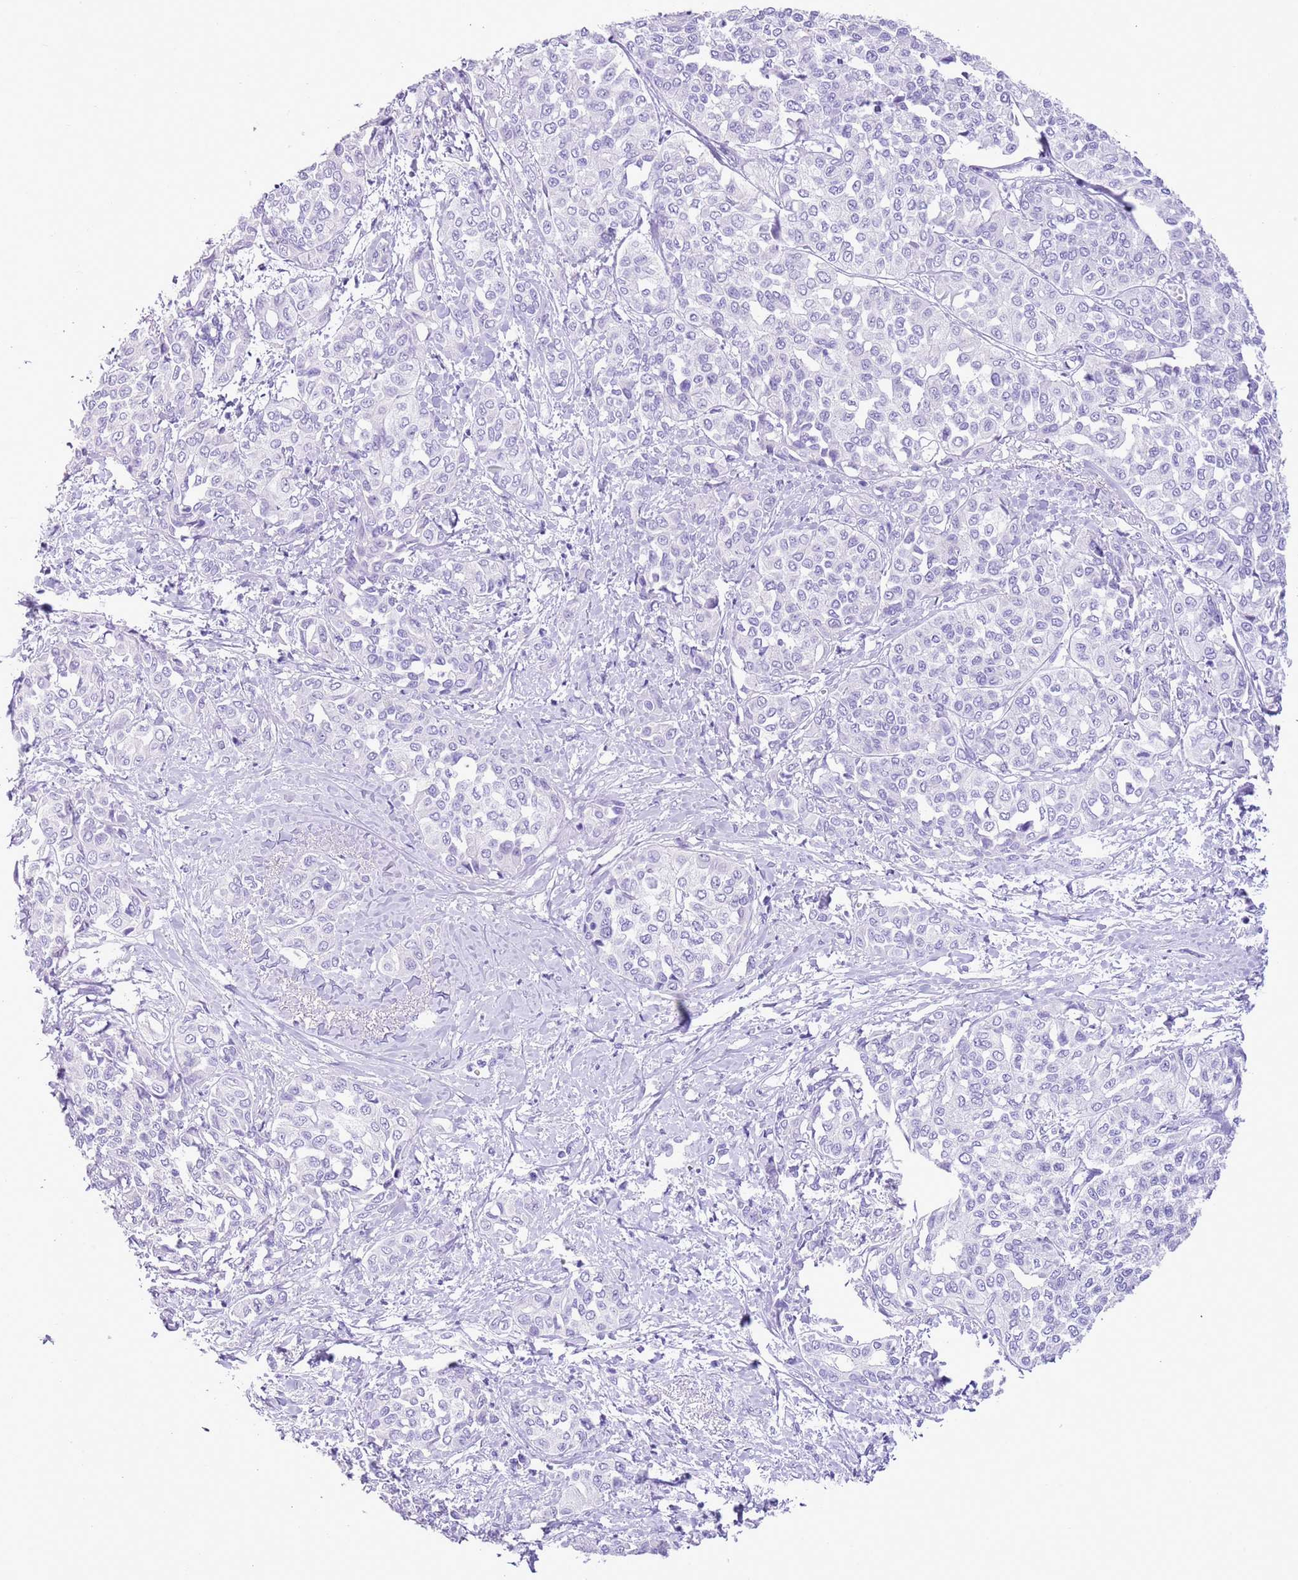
{"staining": {"intensity": "negative", "quantity": "none", "location": "none"}, "tissue": "liver cancer", "cell_type": "Tumor cells", "image_type": "cancer", "snomed": [{"axis": "morphology", "description": "Cholangiocarcinoma"}, {"axis": "topography", "description": "Liver"}], "caption": "Liver cancer was stained to show a protein in brown. There is no significant positivity in tumor cells.", "gene": "TBC1D10B", "patient": {"sex": "female", "age": 77}}